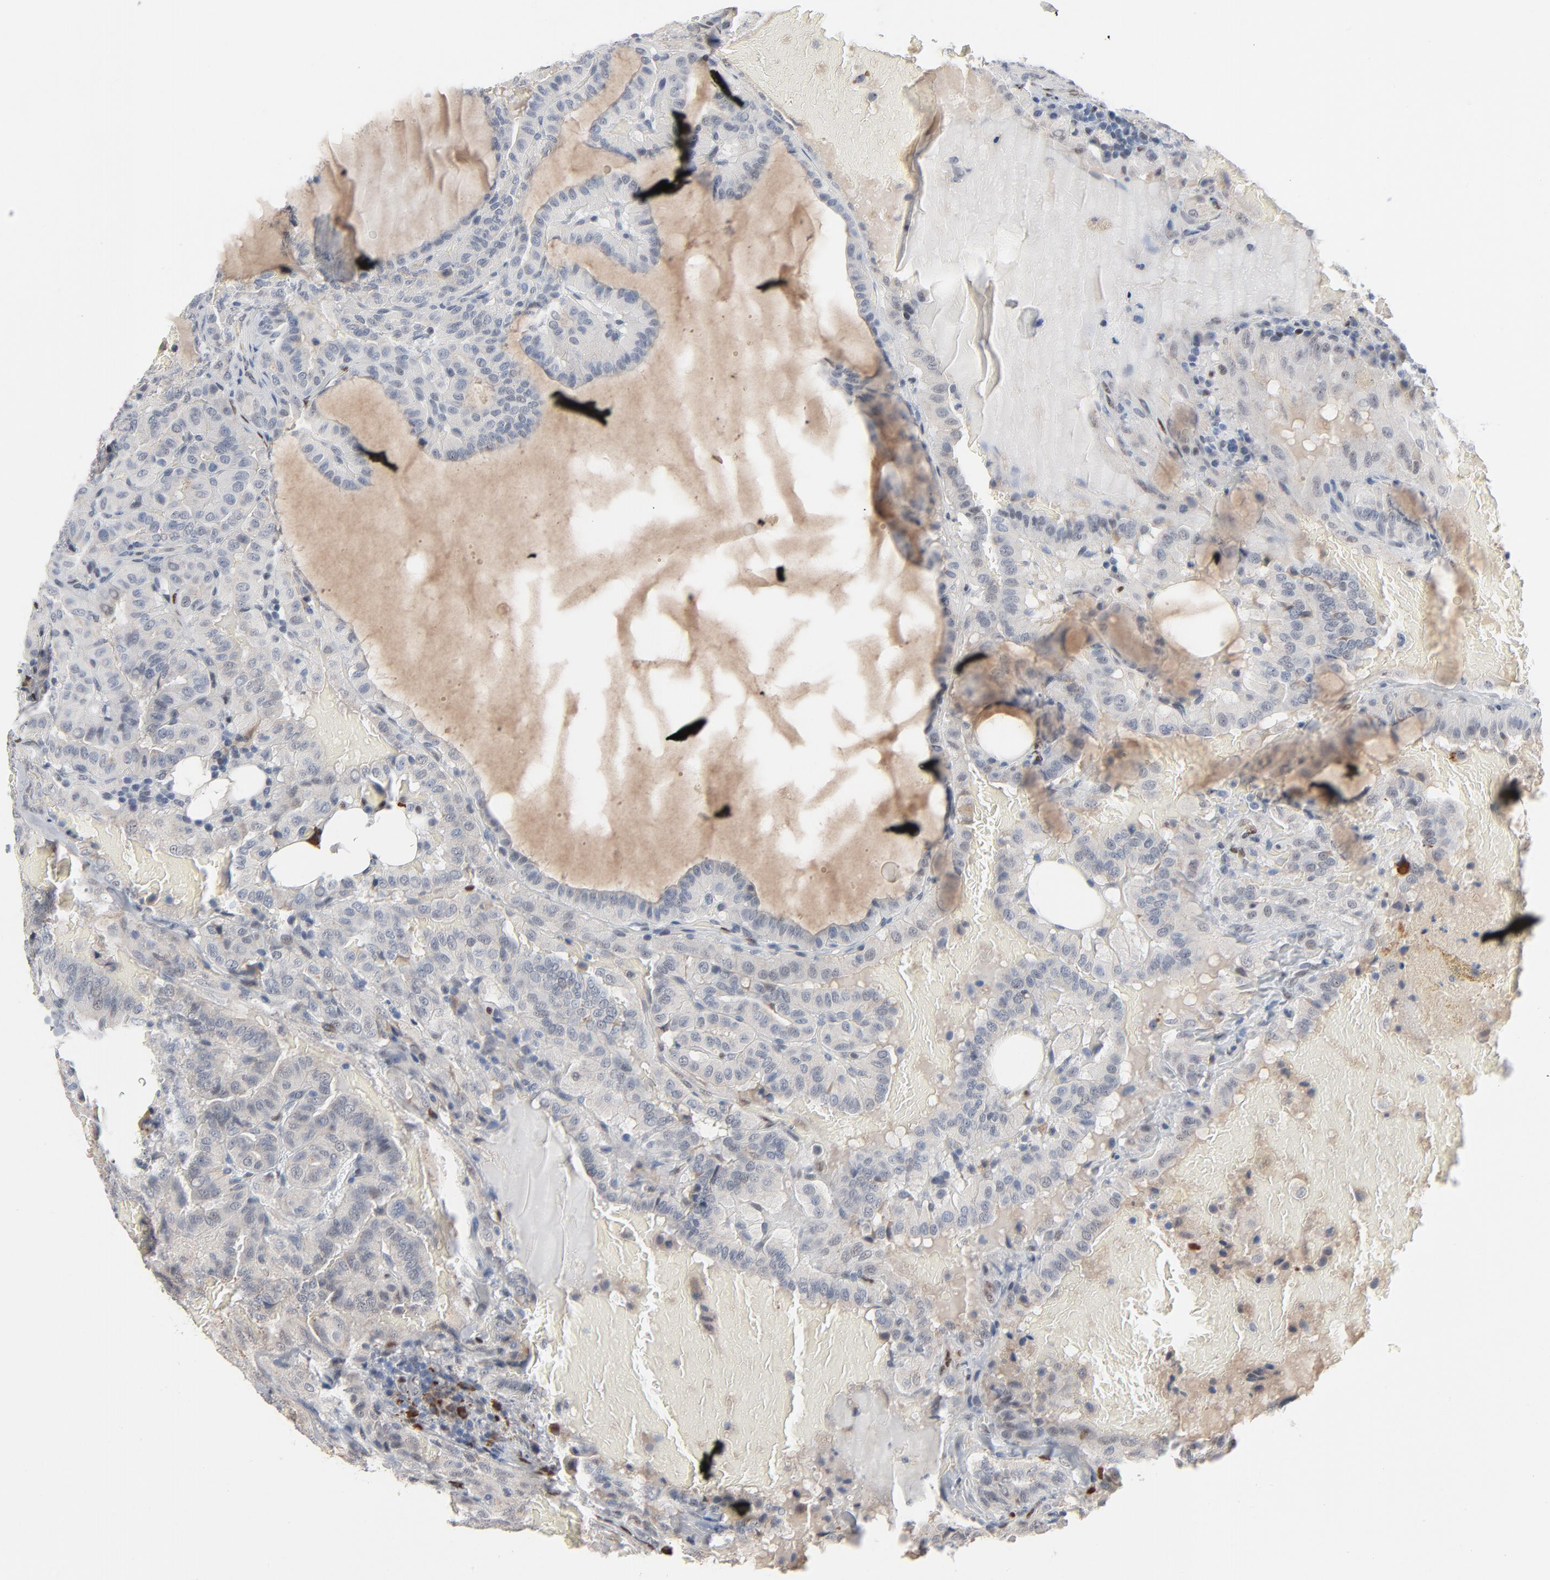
{"staining": {"intensity": "negative", "quantity": "none", "location": "none"}, "tissue": "thyroid cancer", "cell_type": "Tumor cells", "image_type": "cancer", "snomed": [{"axis": "morphology", "description": "Papillary adenocarcinoma, NOS"}, {"axis": "topography", "description": "Thyroid gland"}], "caption": "High power microscopy micrograph of an immunohistochemistry image of thyroid cancer, revealing no significant positivity in tumor cells. The staining is performed using DAB brown chromogen with nuclei counter-stained in using hematoxylin.", "gene": "FOXP1", "patient": {"sex": "male", "age": 77}}